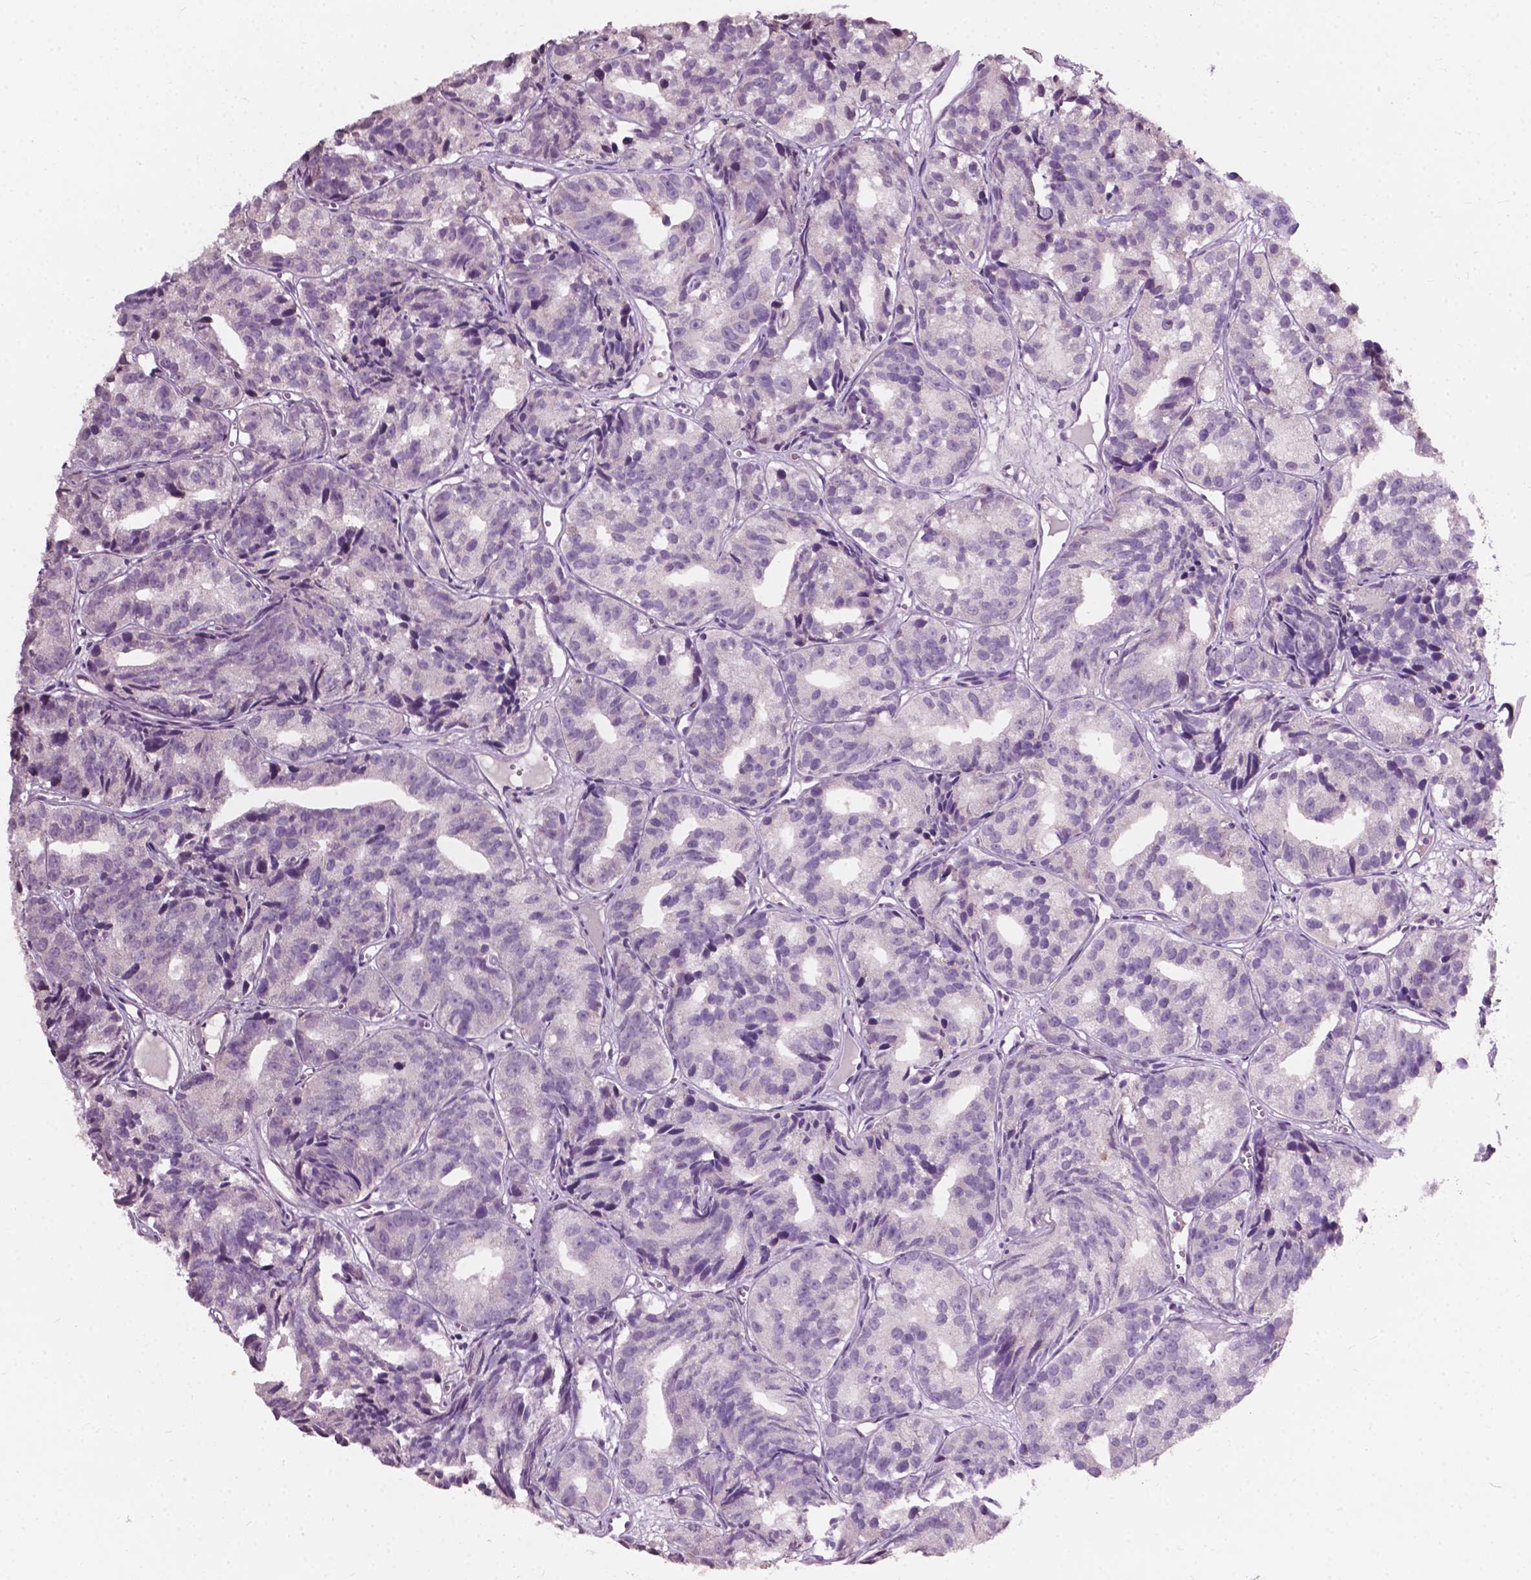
{"staining": {"intensity": "negative", "quantity": "none", "location": "none"}, "tissue": "prostate cancer", "cell_type": "Tumor cells", "image_type": "cancer", "snomed": [{"axis": "morphology", "description": "Adenocarcinoma, High grade"}, {"axis": "topography", "description": "Prostate"}], "caption": "Prostate high-grade adenocarcinoma was stained to show a protein in brown. There is no significant staining in tumor cells.", "gene": "NDUFA10", "patient": {"sex": "male", "age": 77}}